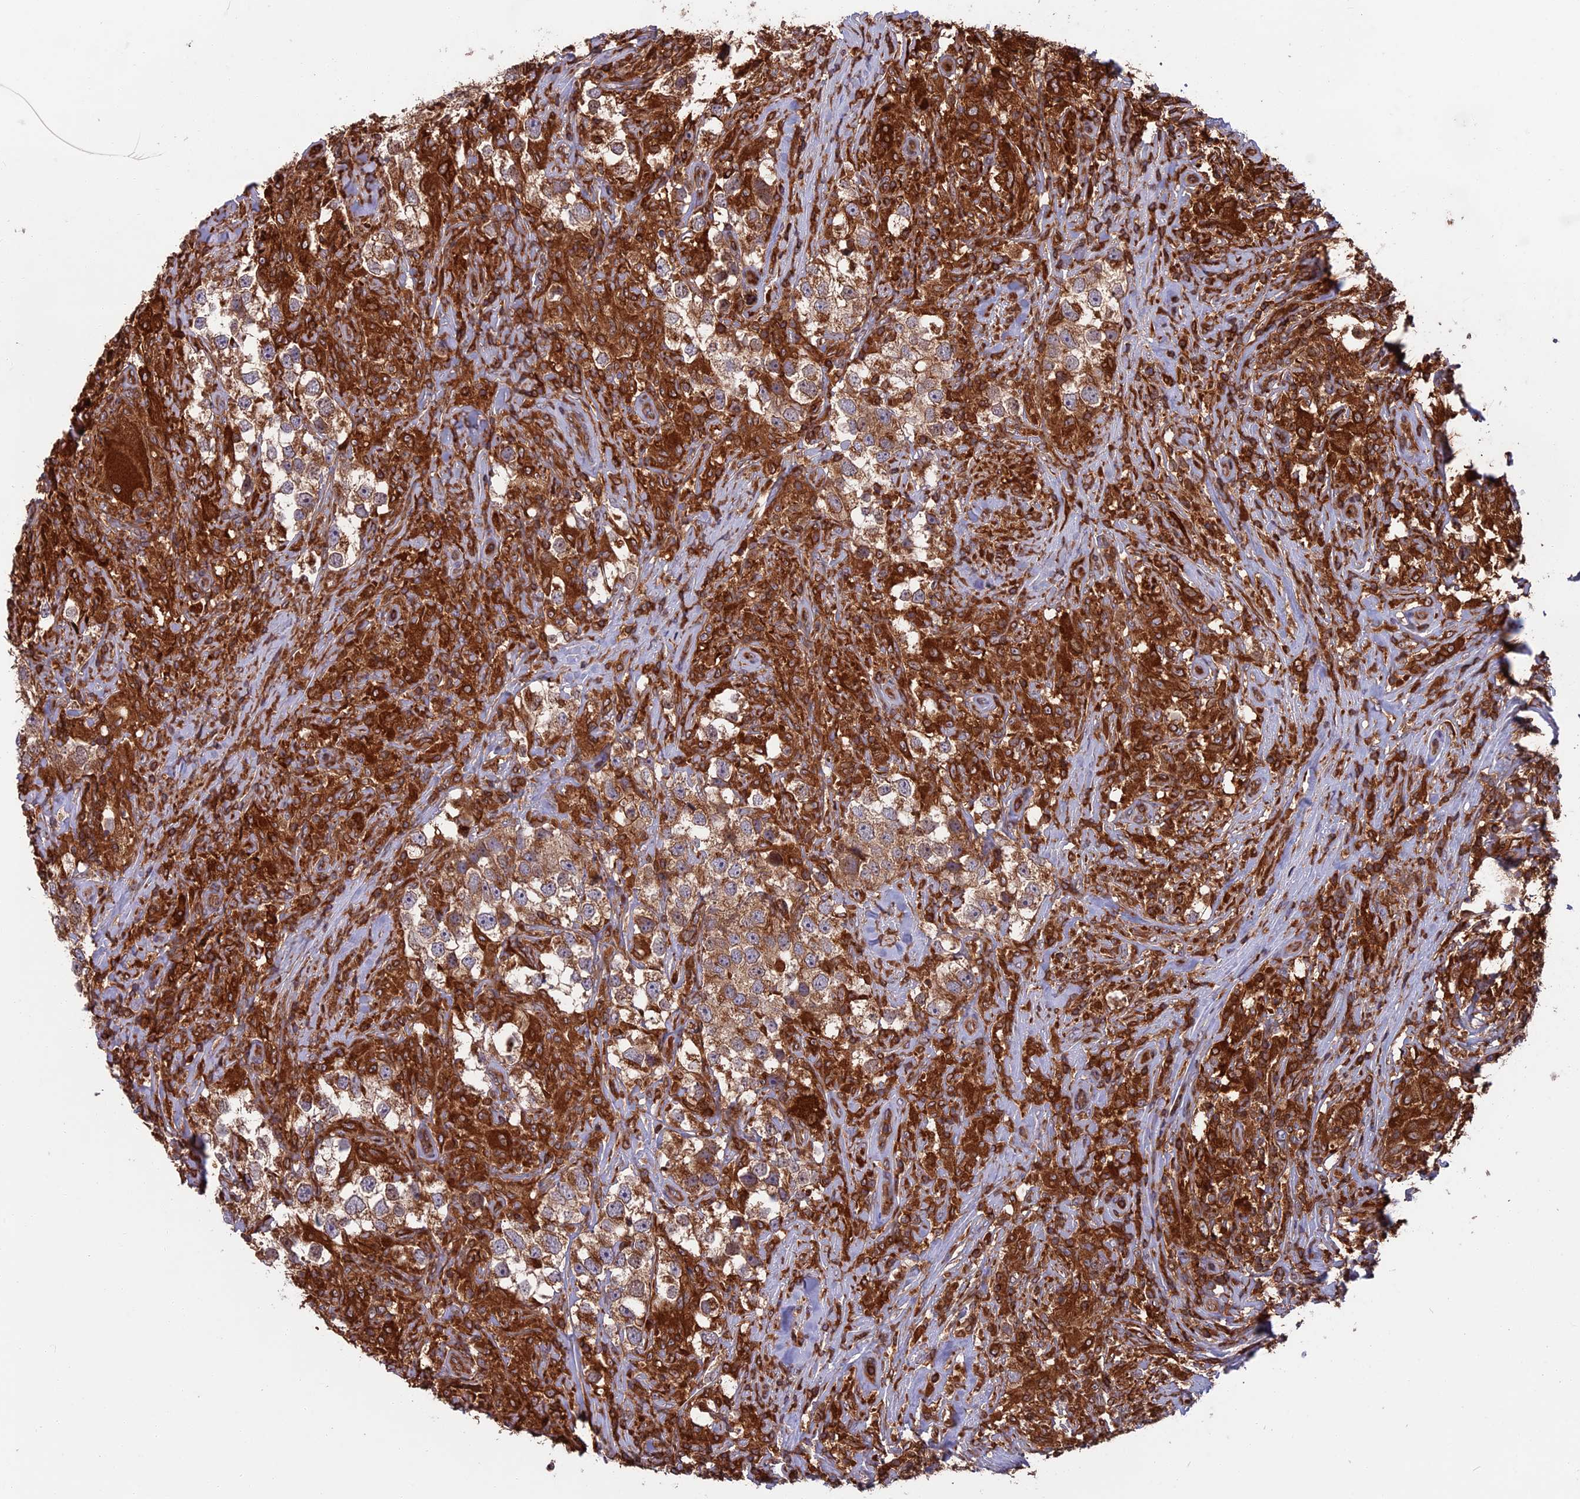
{"staining": {"intensity": "moderate", "quantity": ">75%", "location": "cytoplasmic/membranous"}, "tissue": "testis cancer", "cell_type": "Tumor cells", "image_type": "cancer", "snomed": [{"axis": "morphology", "description": "Seminoma, NOS"}, {"axis": "topography", "description": "Testis"}], "caption": "This is a micrograph of immunohistochemistry (IHC) staining of seminoma (testis), which shows moderate staining in the cytoplasmic/membranous of tumor cells.", "gene": "WDR1", "patient": {"sex": "male", "age": 46}}